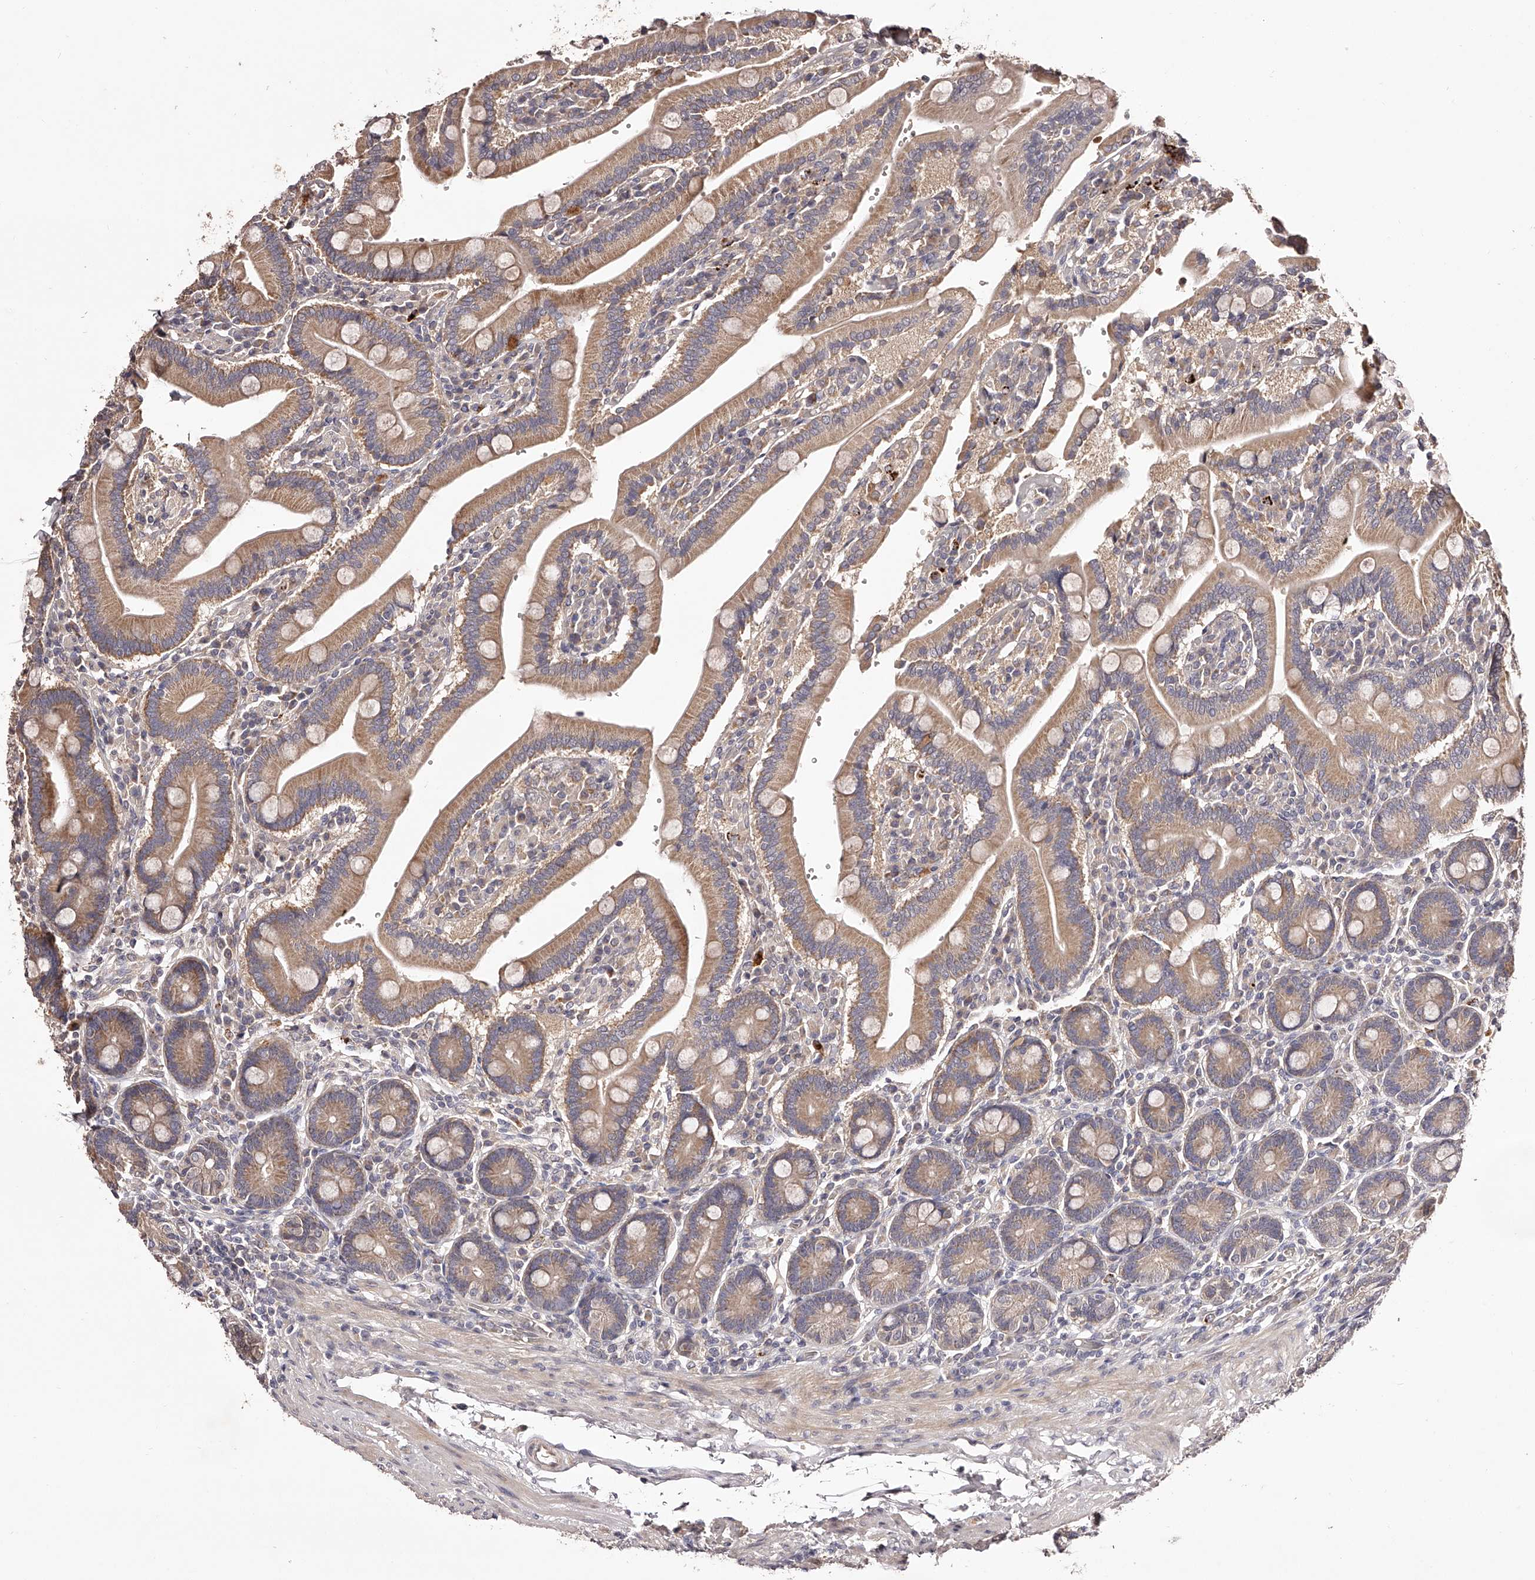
{"staining": {"intensity": "moderate", "quantity": ">75%", "location": "cytoplasmic/membranous"}, "tissue": "duodenum", "cell_type": "Glandular cells", "image_type": "normal", "snomed": [{"axis": "morphology", "description": "Normal tissue, NOS"}, {"axis": "topography", "description": "Duodenum"}], "caption": "DAB immunohistochemical staining of normal human duodenum reveals moderate cytoplasmic/membranous protein positivity in approximately >75% of glandular cells.", "gene": "ODF2L", "patient": {"sex": "female", "age": 62}}